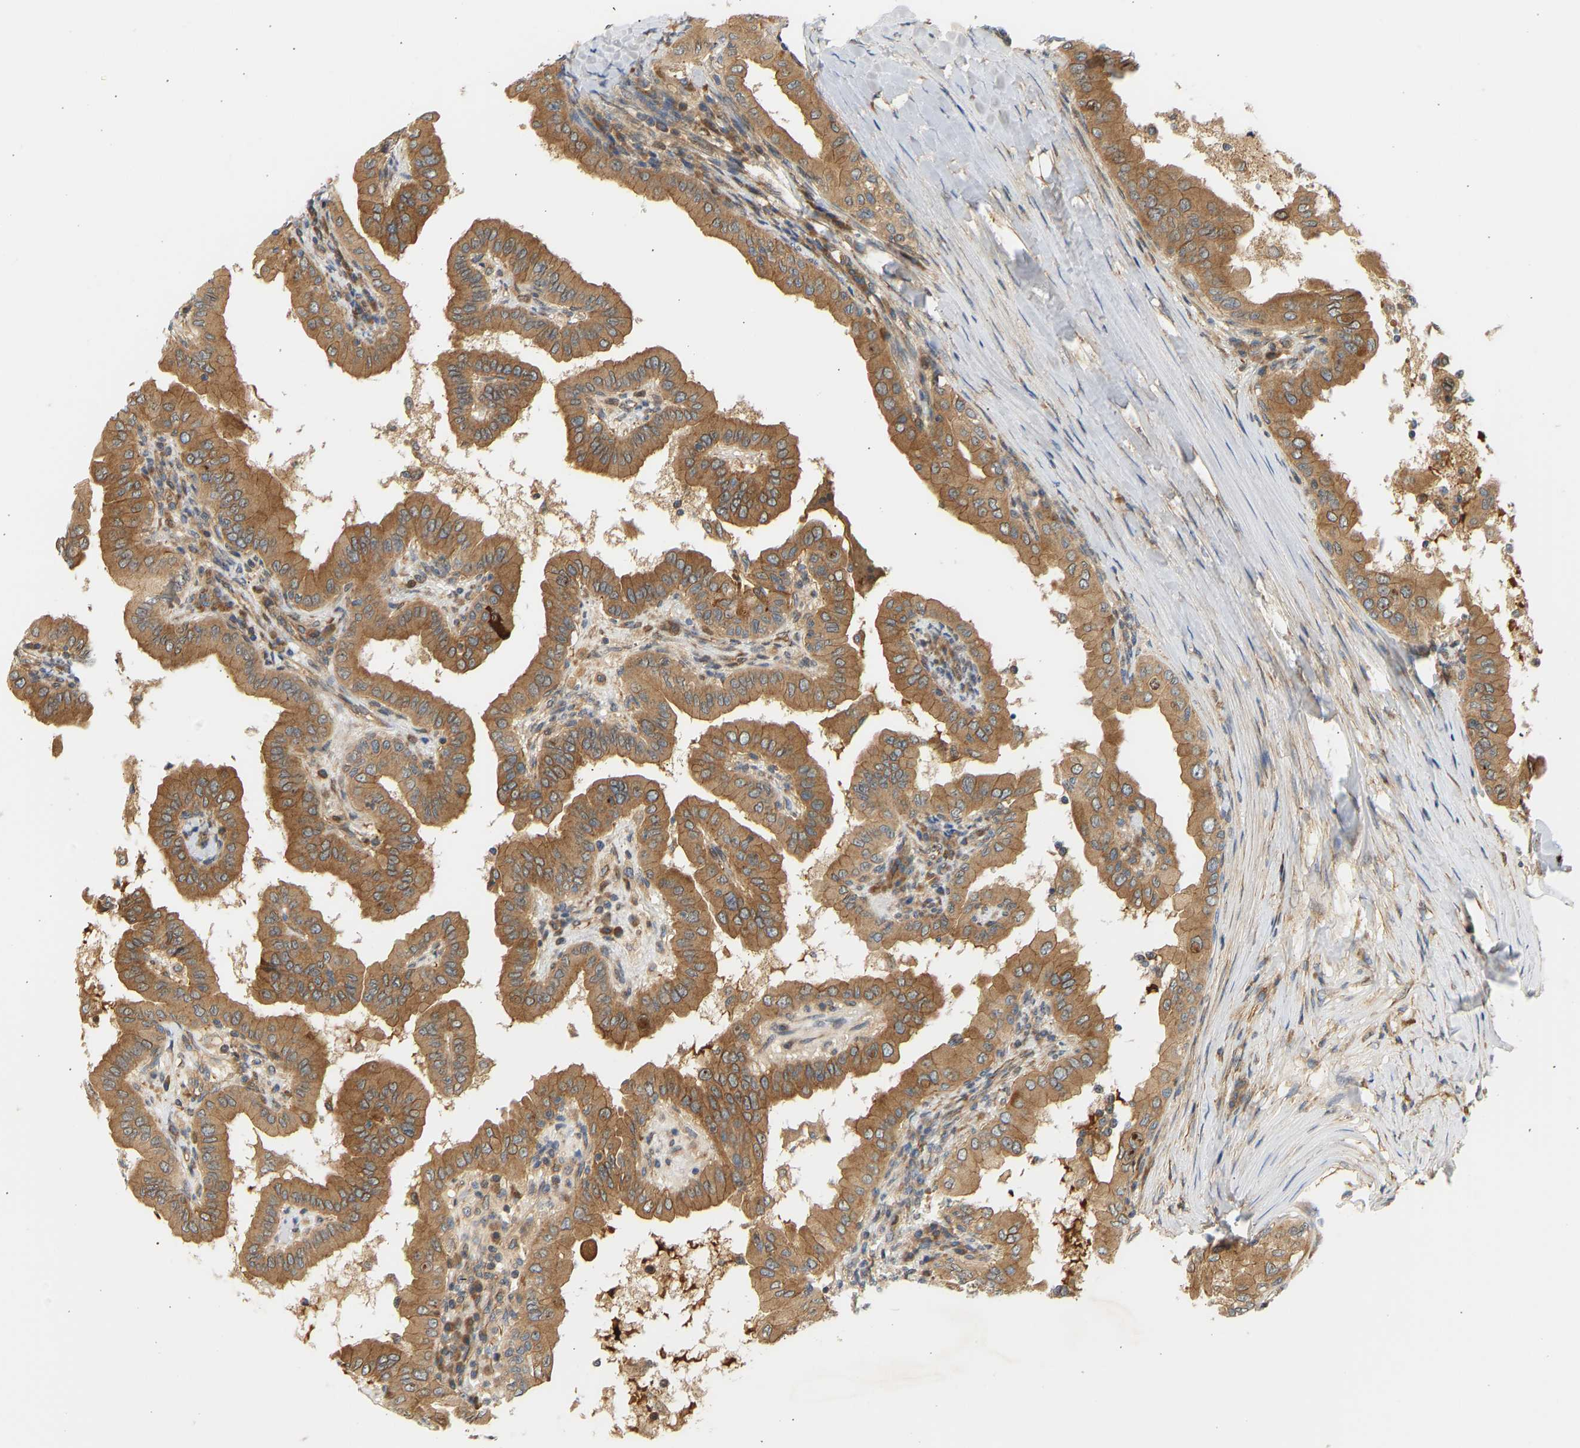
{"staining": {"intensity": "moderate", "quantity": ">75%", "location": "cytoplasmic/membranous"}, "tissue": "thyroid cancer", "cell_type": "Tumor cells", "image_type": "cancer", "snomed": [{"axis": "morphology", "description": "Papillary adenocarcinoma, NOS"}, {"axis": "topography", "description": "Thyroid gland"}], "caption": "IHC histopathology image of thyroid cancer (papillary adenocarcinoma) stained for a protein (brown), which exhibits medium levels of moderate cytoplasmic/membranous expression in approximately >75% of tumor cells.", "gene": "CEP57", "patient": {"sex": "male", "age": 33}}